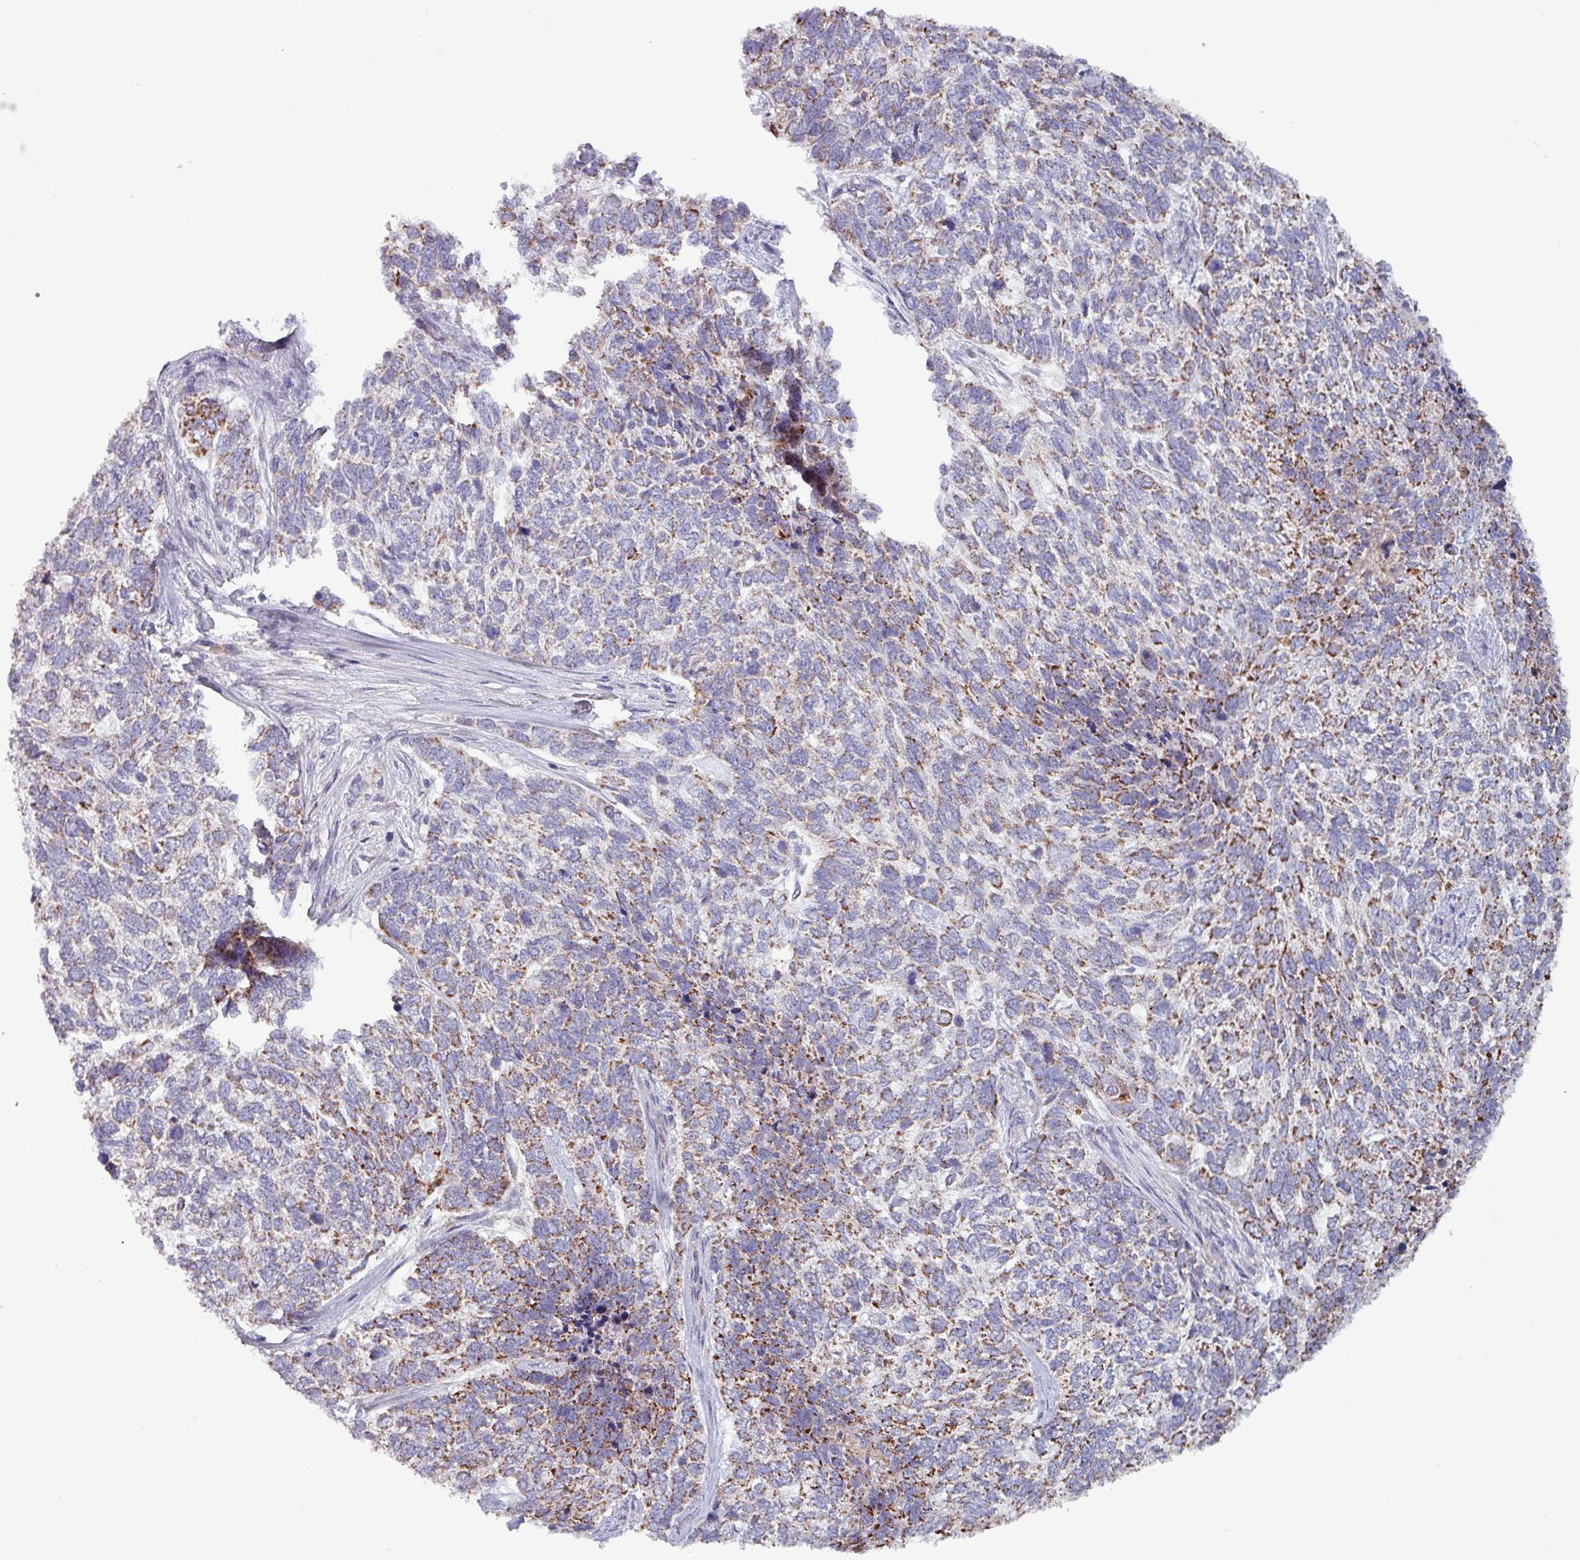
{"staining": {"intensity": "strong", "quantity": "25%-75%", "location": "cytoplasmic/membranous"}, "tissue": "skin cancer", "cell_type": "Tumor cells", "image_type": "cancer", "snomed": [{"axis": "morphology", "description": "Basal cell carcinoma"}, {"axis": "topography", "description": "Skin"}], "caption": "Skin basal cell carcinoma was stained to show a protein in brown. There is high levels of strong cytoplasmic/membranous staining in approximately 25%-75% of tumor cells. Using DAB (3,3'-diaminobenzidine) (brown) and hematoxylin (blue) stains, captured at high magnification using brightfield microscopy.", "gene": "ZNF322", "patient": {"sex": "female", "age": 65}}